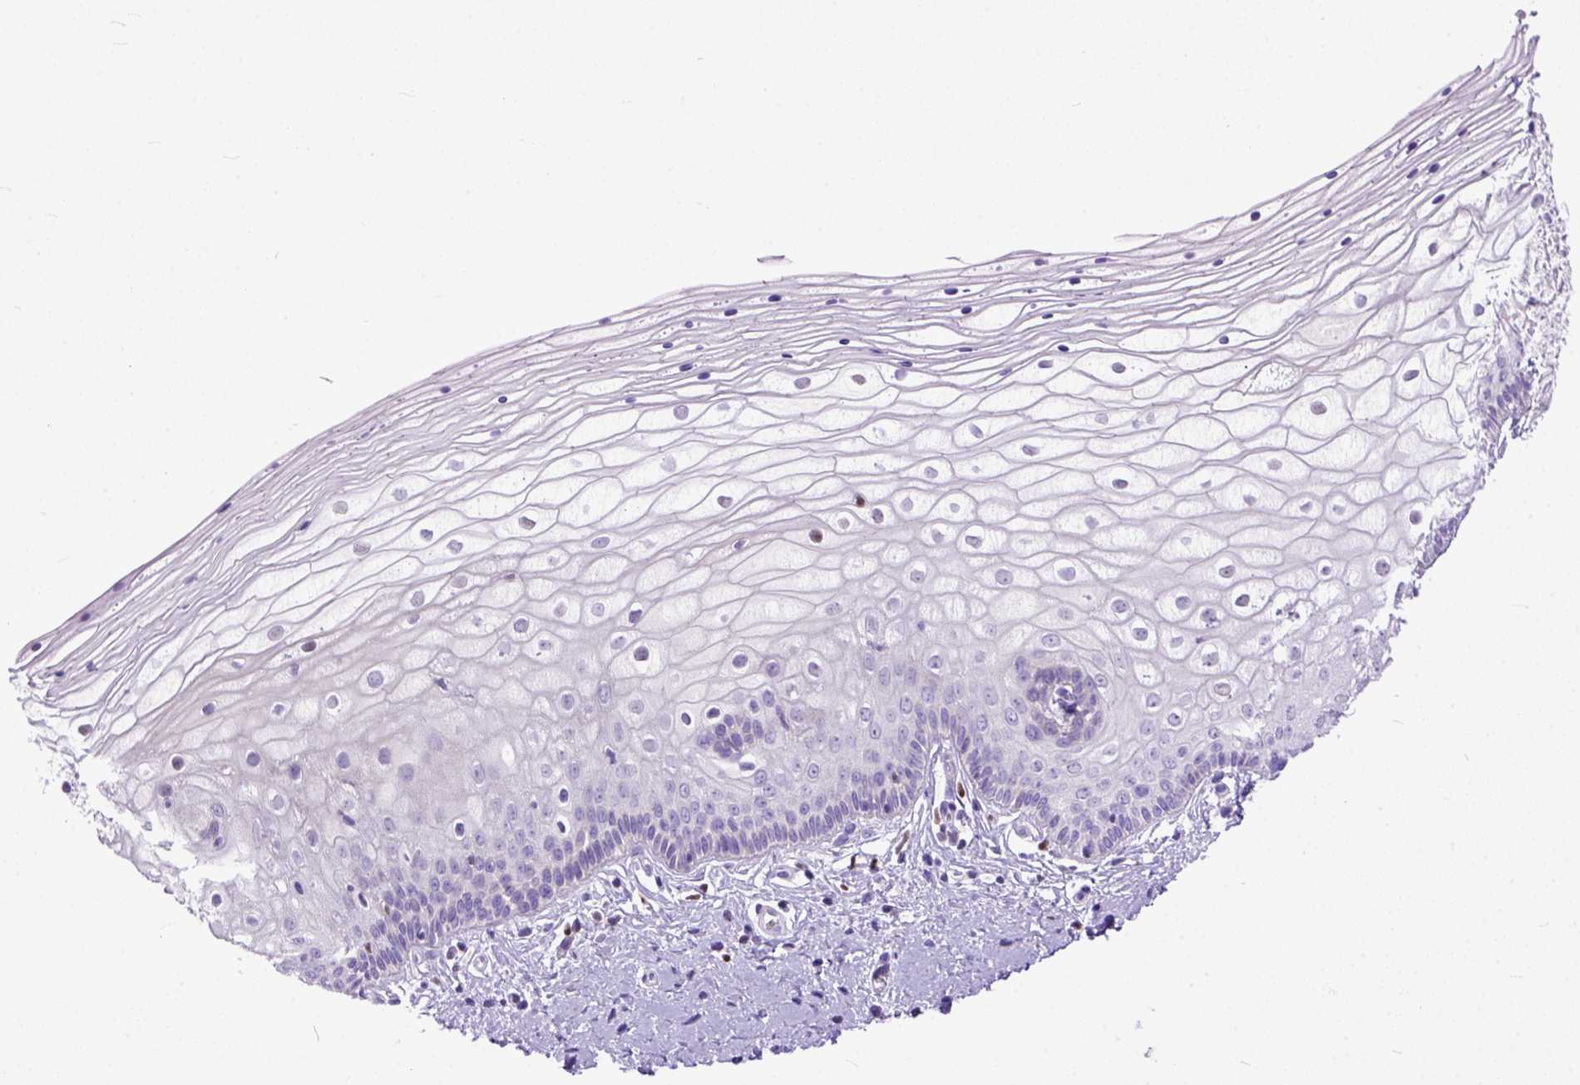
{"staining": {"intensity": "negative", "quantity": "none", "location": "none"}, "tissue": "vagina", "cell_type": "Squamous epithelial cells", "image_type": "normal", "snomed": [{"axis": "morphology", "description": "Normal tissue, NOS"}, {"axis": "topography", "description": "Vagina"}], "caption": "IHC photomicrograph of unremarkable human vagina stained for a protein (brown), which shows no expression in squamous epithelial cells.", "gene": "CRB1", "patient": {"sex": "female", "age": 39}}